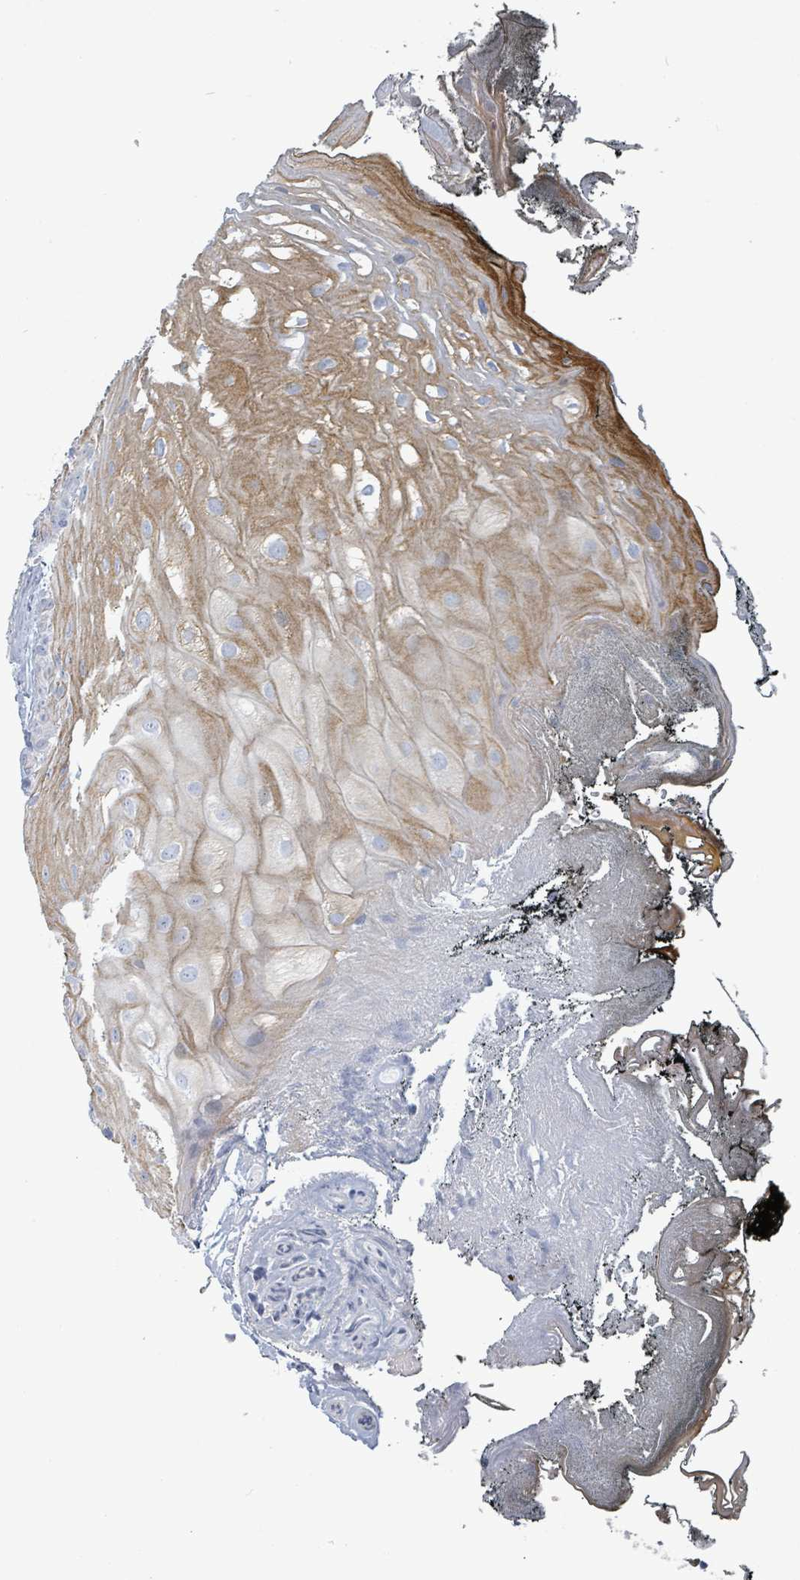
{"staining": {"intensity": "moderate", "quantity": "<25%", "location": "cytoplasmic/membranous"}, "tissue": "oral mucosa", "cell_type": "Squamous epithelial cells", "image_type": "normal", "snomed": [{"axis": "morphology", "description": "Normal tissue, NOS"}, {"axis": "morphology", "description": "Squamous cell carcinoma, NOS"}, {"axis": "topography", "description": "Oral tissue"}, {"axis": "topography", "description": "Head-Neck"}], "caption": "Immunohistochemistry of normal human oral mucosa shows low levels of moderate cytoplasmic/membranous positivity in approximately <25% of squamous epithelial cells. (brown staining indicates protein expression, while blue staining denotes nuclei).", "gene": "RAB33B", "patient": {"sex": "female", "age": 81}}